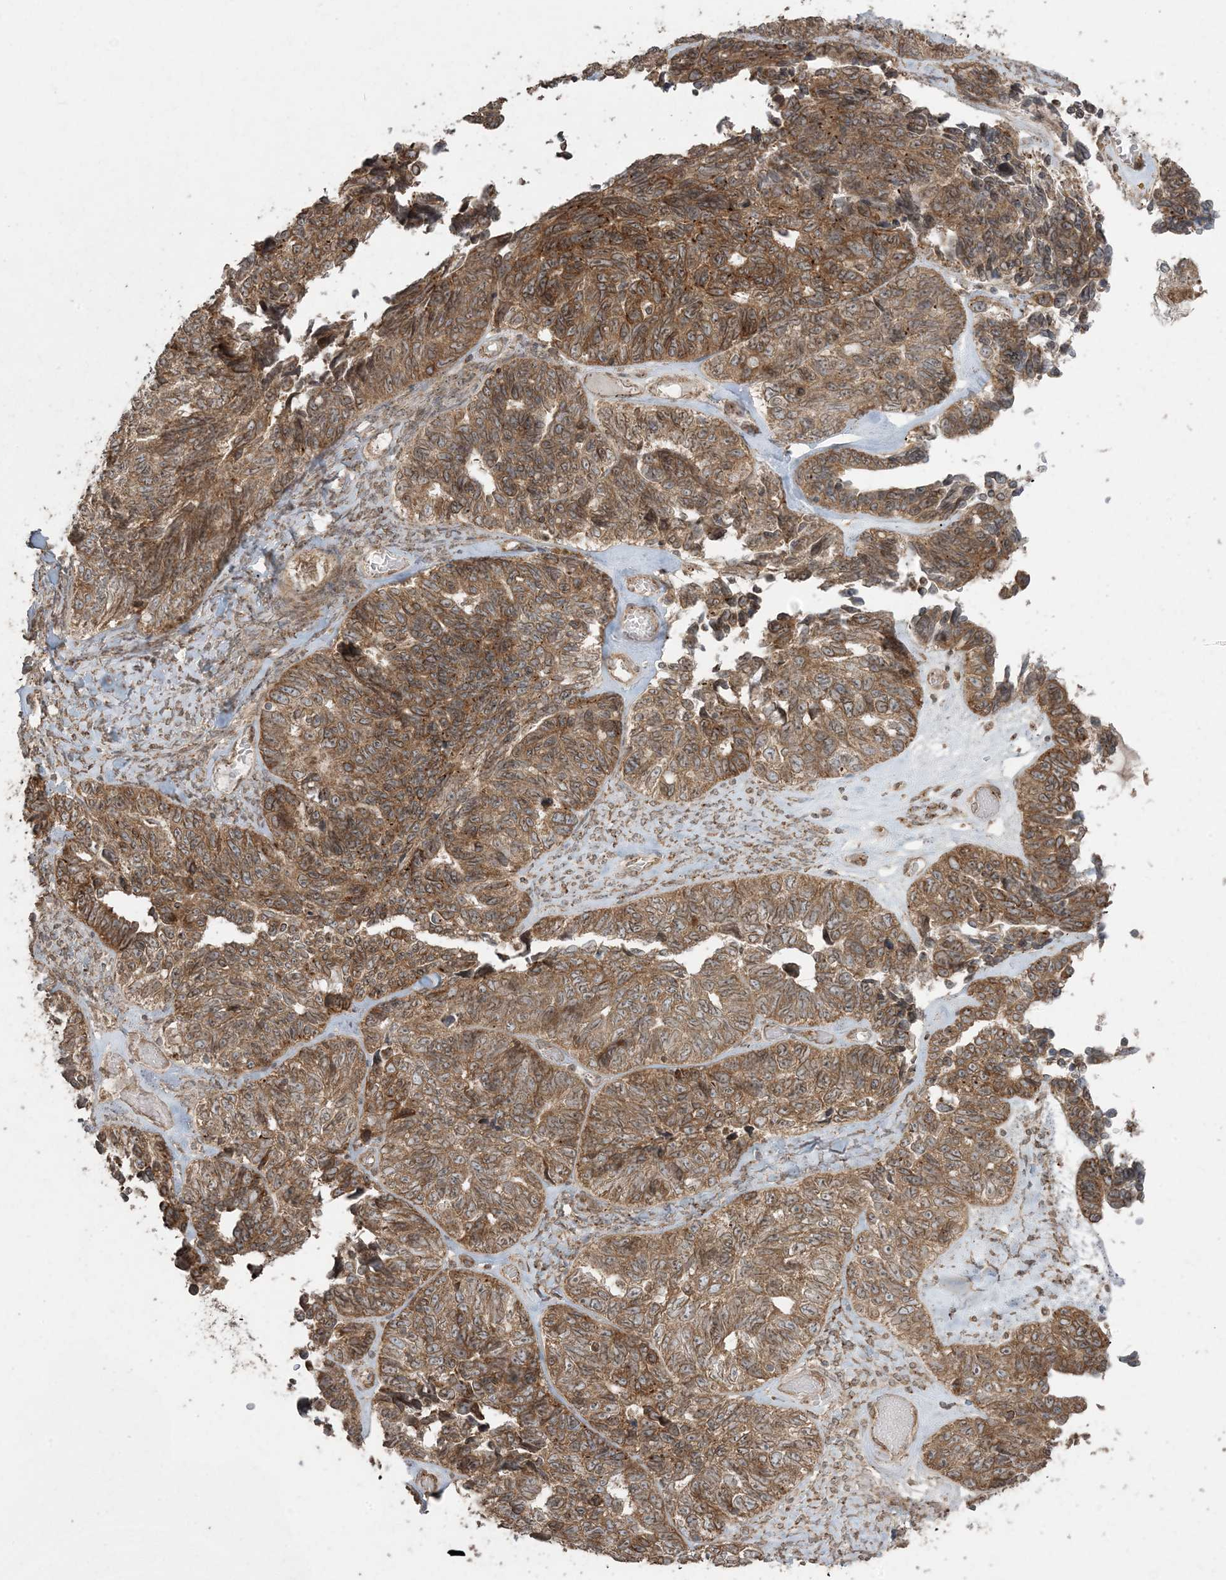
{"staining": {"intensity": "moderate", "quantity": ">75%", "location": "cytoplasmic/membranous"}, "tissue": "ovarian cancer", "cell_type": "Tumor cells", "image_type": "cancer", "snomed": [{"axis": "morphology", "description": "Cystadenocarcinoma, serous, NOS"}, {"axis": "topography", "description": "Ovary"}], "caption": "Moderate cytoplasmic/membranous expression is identified in about >75% of tumor cells in serous cystadenocarcinoma (ovarian).", "gene": "DDX19B", "patient": {"sex": "female", "age": 79}}